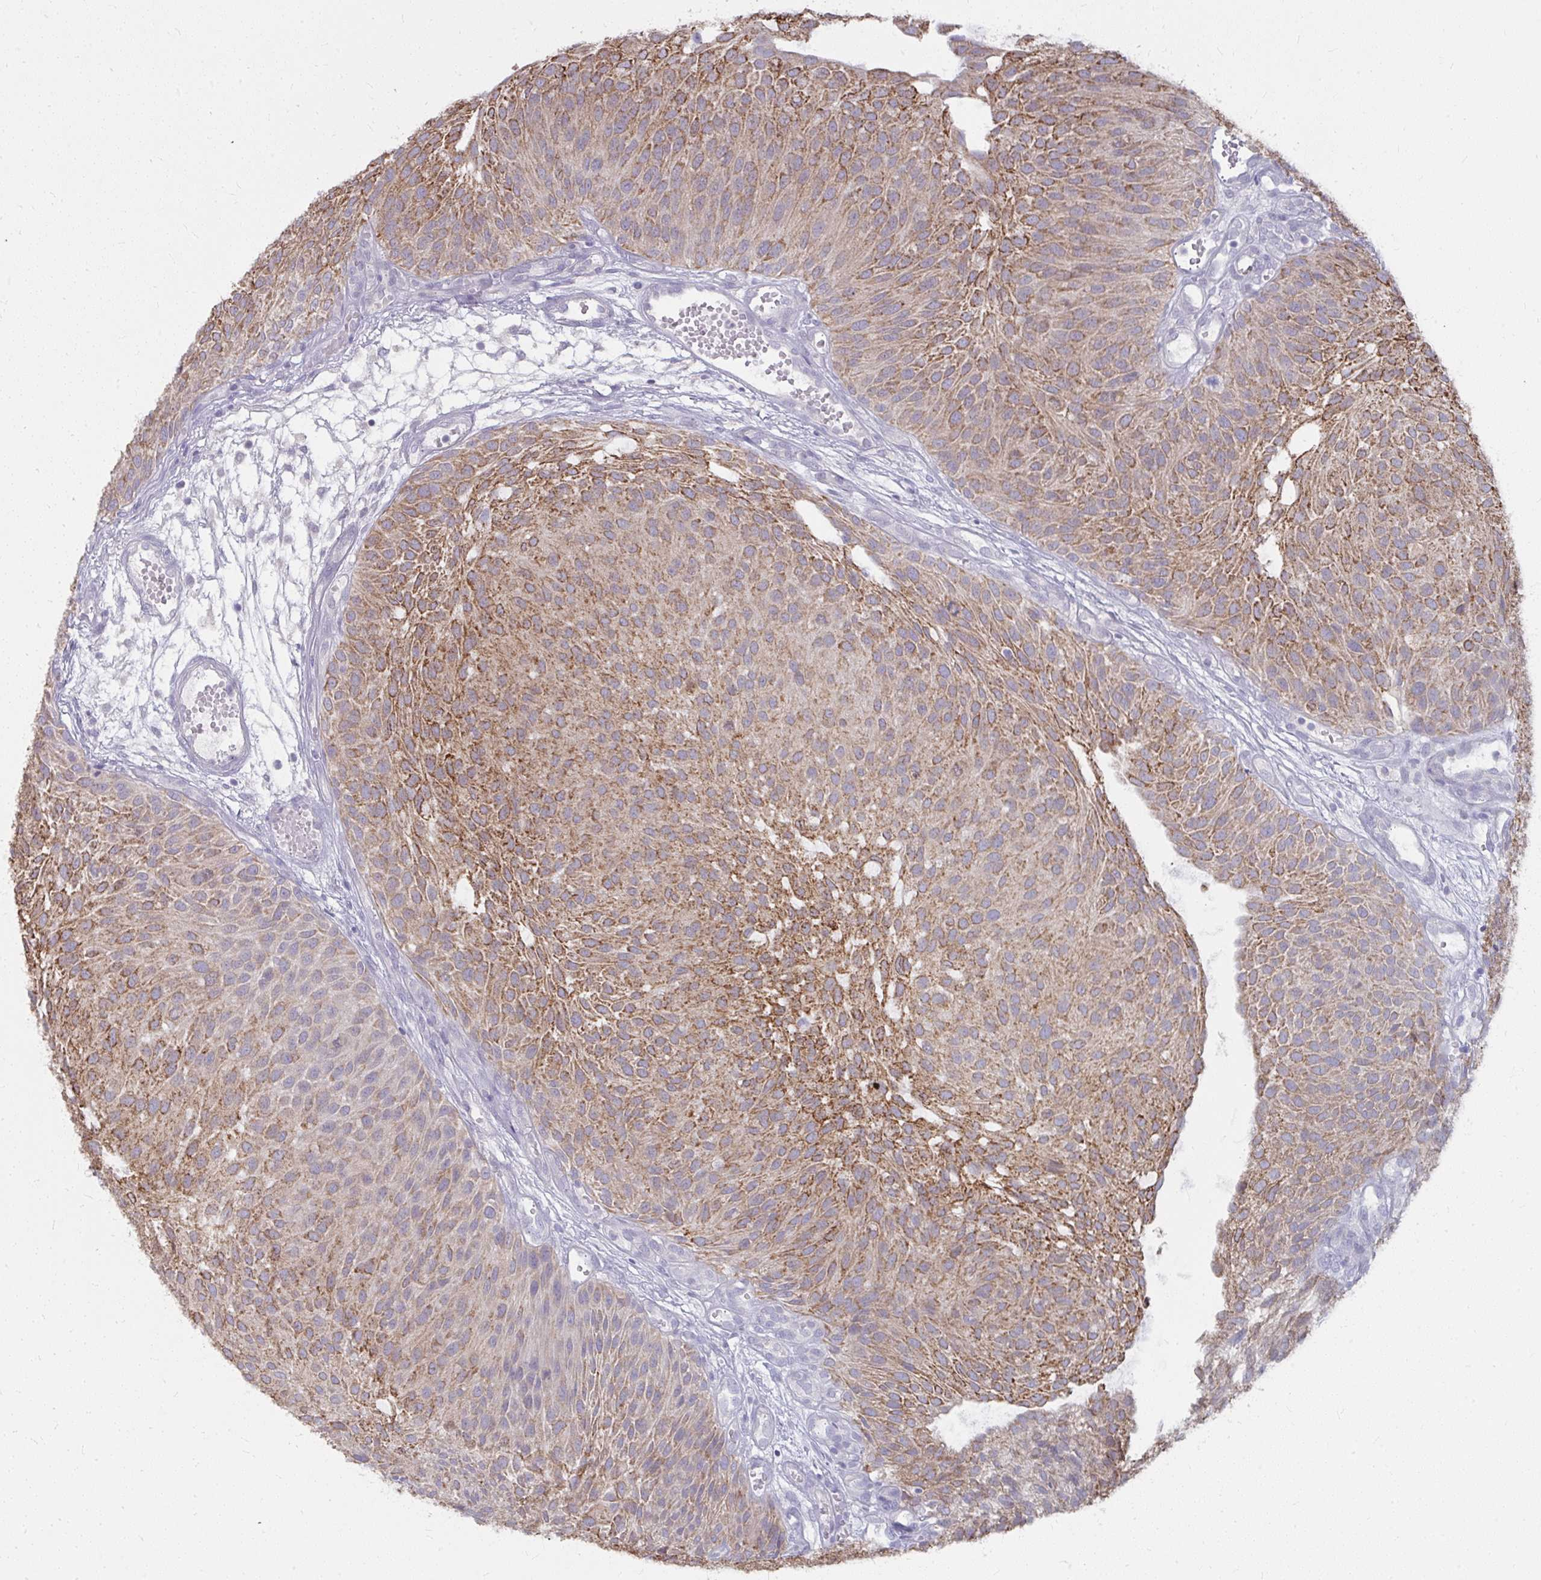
{"staining": {"intensity": "moderate", "quantity": ">75%", "location": "cytoplasmic/membranous"}, "tissue": "urothelial cancer", "cell_type": "Tumor cells", "image_type": "cancer", "snomed": [{"axis": "morphology", "description": "Urothelial carcinoma, NOS"}, {"axis": "topography", "description": "Urinary bladder"}], "caption": "This is an image of IHC staining of transitional cell carcinoma, which shows moderate staining in the cytoplasmic/membranous of tumor cells.", "gene": "UGT3A2", "patient": {"sex": "male", "age": 84}}